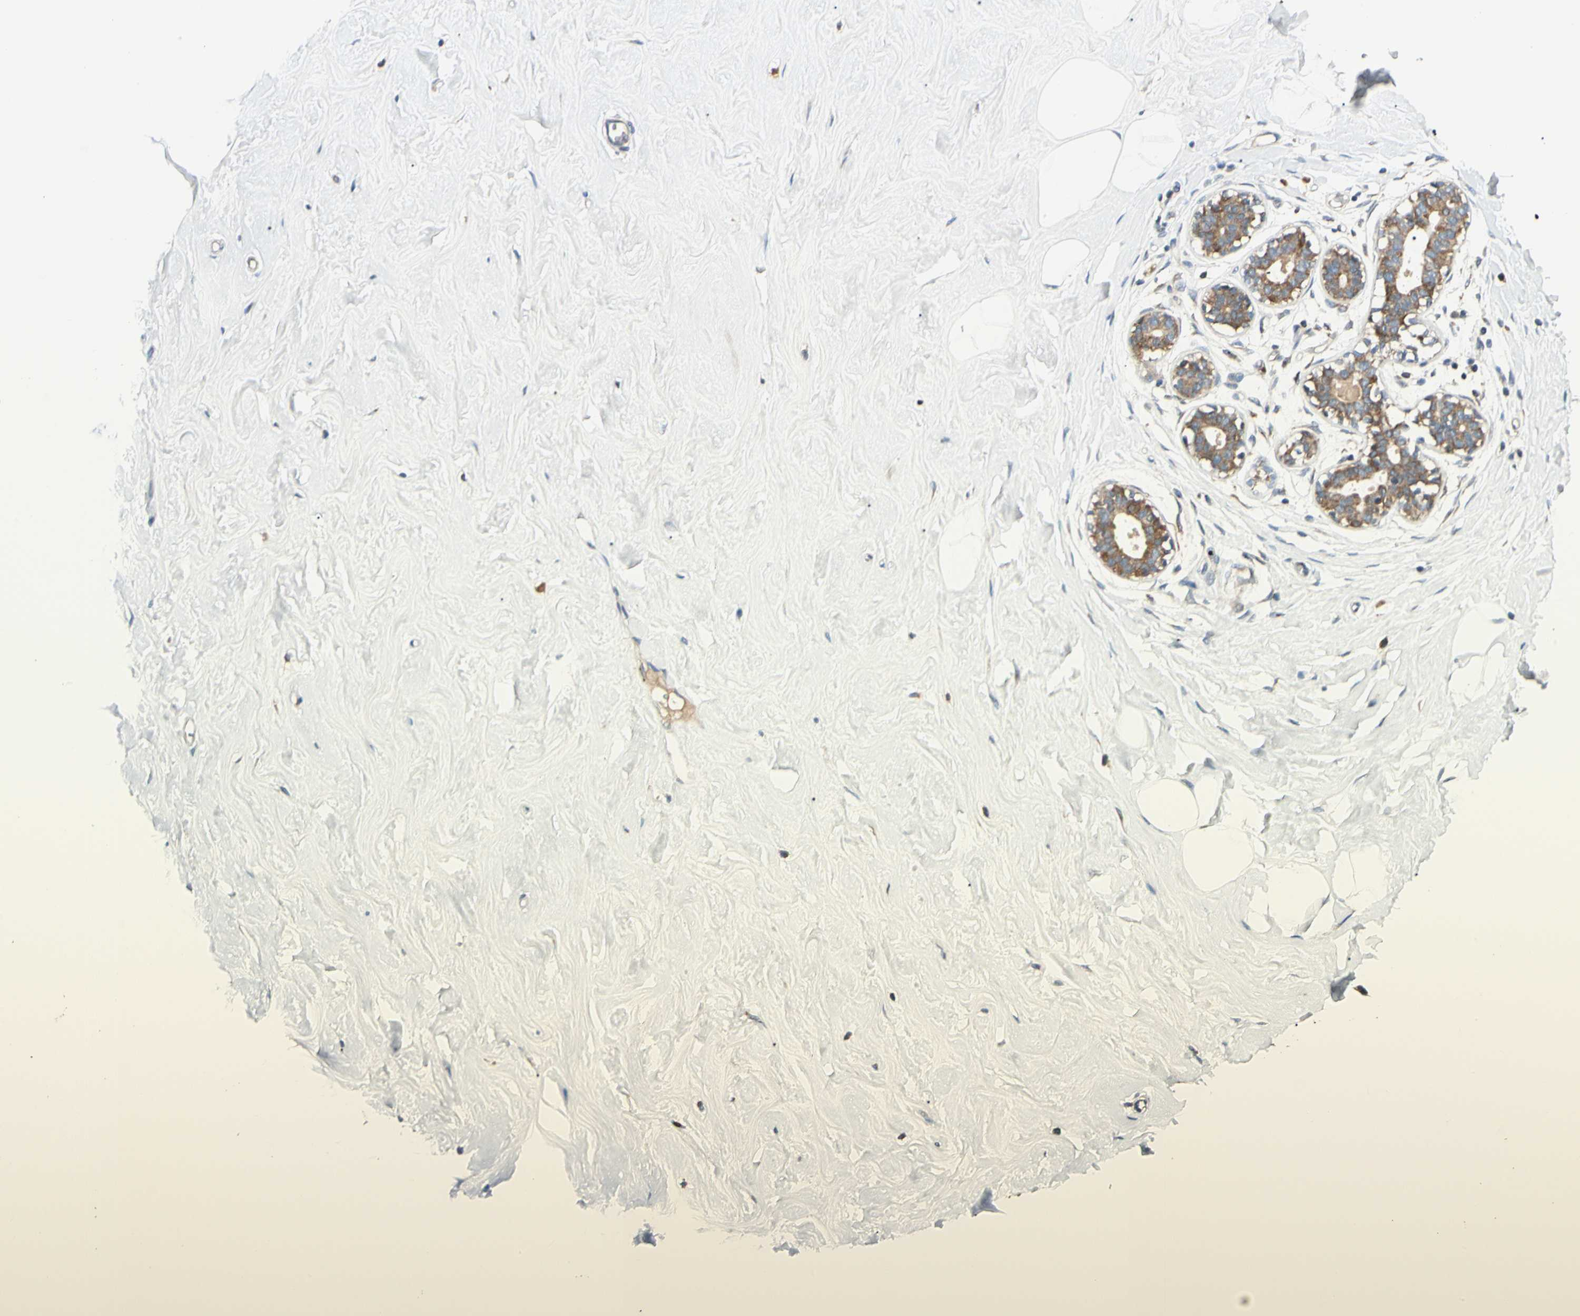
{"staining": {"intensity": "negative", "quantity": "none", "location": "none"}, "tissue": "breast", "cell_type": "Adipocytes", "image_type": "normal", "snomed": [{"axis": "morphology", "description": "Normal tissue, NOS"}, {"axis": "topography", "description": "Breast"}], "caption": "Adipocytes are negative for protein expression in normal human breast. (Immunohistochemistry, brightfield microscopy, high magnification).", "gene": "MRPL9", "patient": {"sex": "female", "age": 23}}